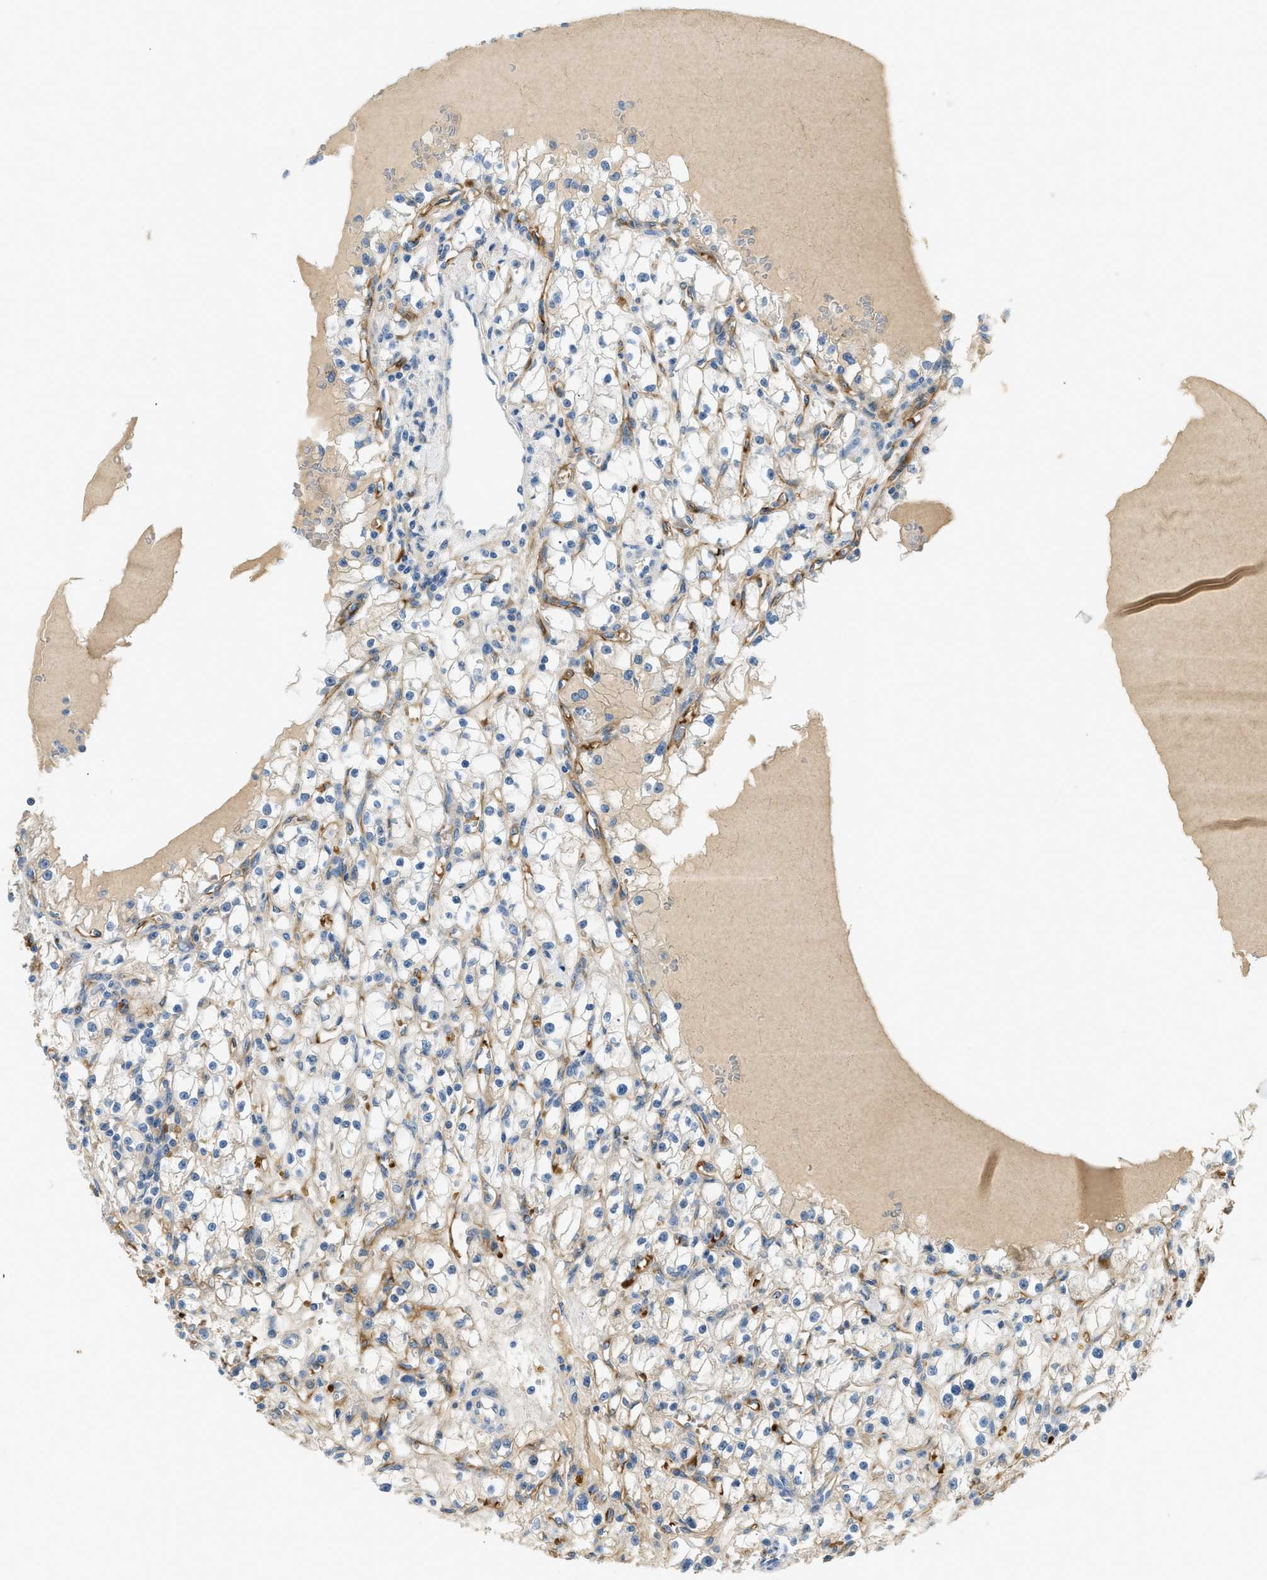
{"staining": {"intensity": "weak", "quantity": "<25%", "location": "cytoplasmic/membranous"}, "tissue": "renal cancer", "cell_type": "Tumor cells", "image_type": "cancer", "snomed": [{"axis": "morphology", "description": "Adenocarcinoma, NOS"}, {"axis": "topography", "description": "Kidney"}], "caption": "Immunohistochemistry of human renal cancer displays no expression in tumor cells. (Brightfield microscopy of DAB immunohistochemistry (IHC) at high magnification).", "gene": "COL15A1", "patient": {"sex": "male", "age": 56}}